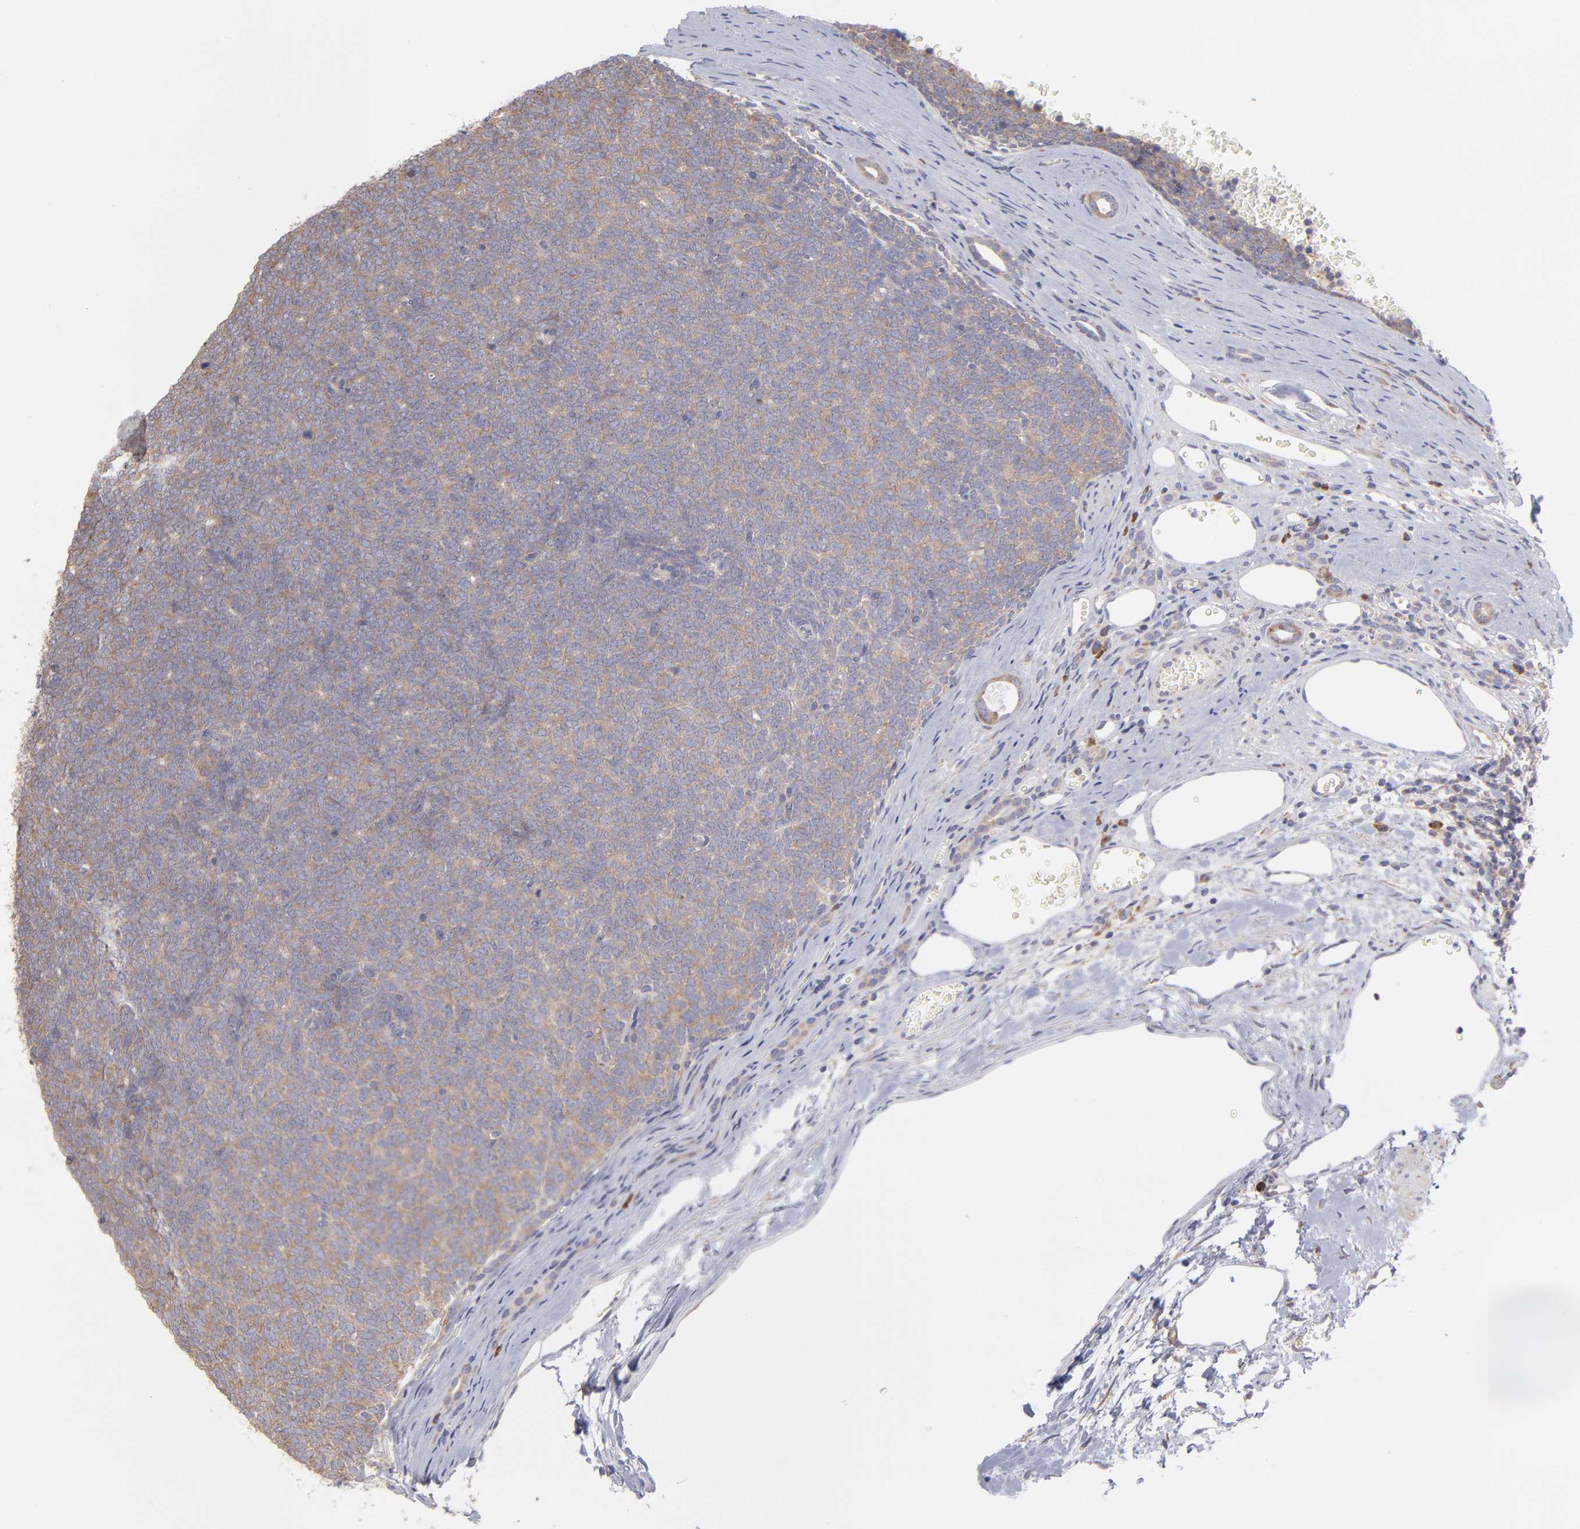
{"staining": {"intensity": "weak", "quantity": ">75%", "location": "cytoplasmic/membranous"}, "tissue": "renal cancer", "cell_type": "Tumor cells", "image_type": "cancer", "snomed": [{"axis": "morphology", "description": "Neoplasm, malignant, NOS"}, {"axis": "topography", "description": "Kidney"}], "caption": "A brown stain labels weak cytoplasmic/membranous positivity of a protein in renal cancer (neoplasm (malignant)) tumor cells.", "gene": "RPLP0", "patient": {"sex": "male", "age": 28}}